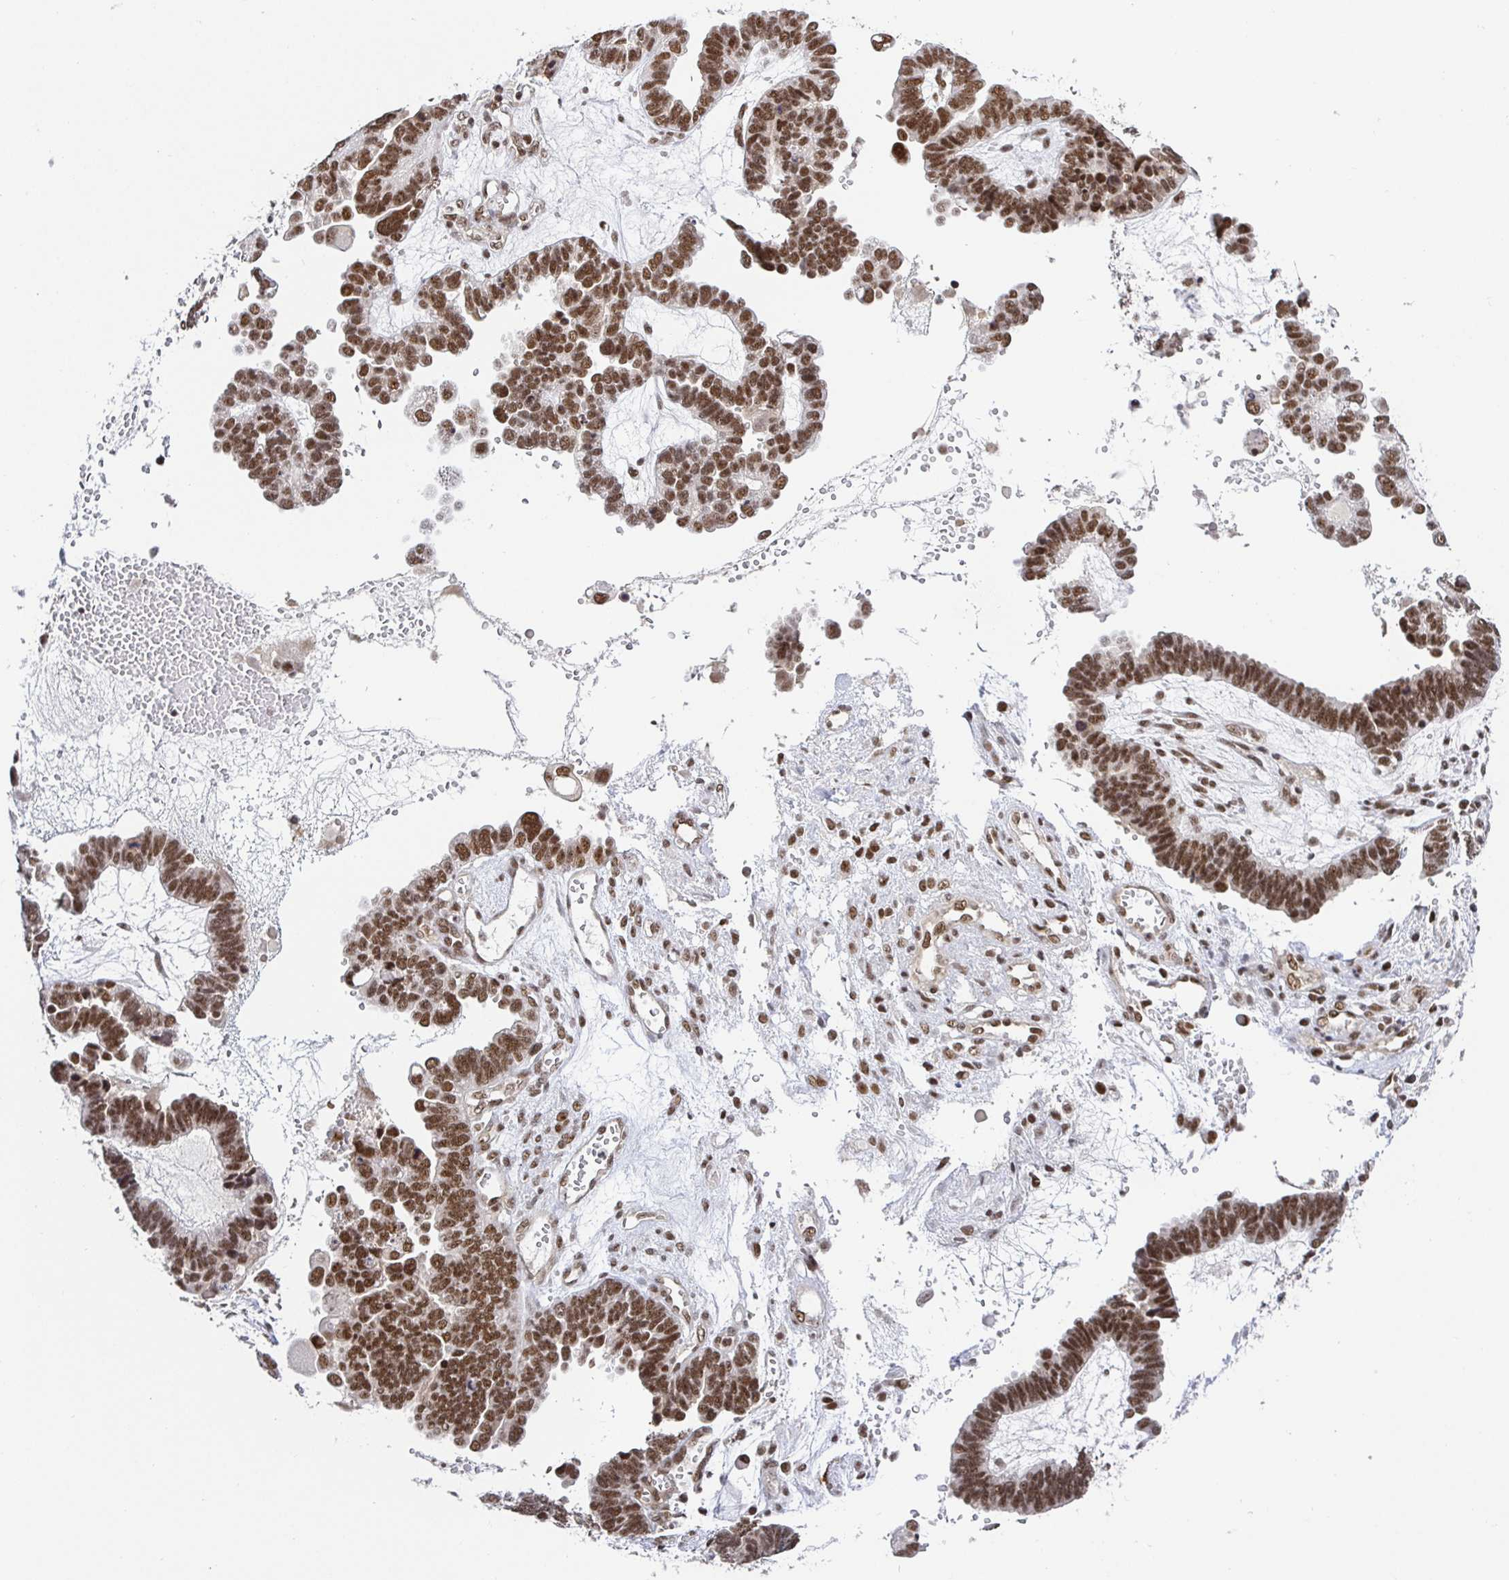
{"staining": {"intensity": "strong", "quantity": ">75%", "location": "nuclear"}, "tissue": "ovarian cancer", "cell_type": "Tumor cells", "image_type": "cancer", "snomed": [{"axis": "morphology", "description": "Cystadenocarcinoma, serous, NOS"}, {"axis": "topography", "description": "Ovary"}], "caption": "Human serous cystadenocarcinoma (ovarian) stained with a brown dye reveals strong nuclear positive staining in about >75% of tumor cells.", "gene": "USF1", "patient": {"sex": "female", "age": 51}}